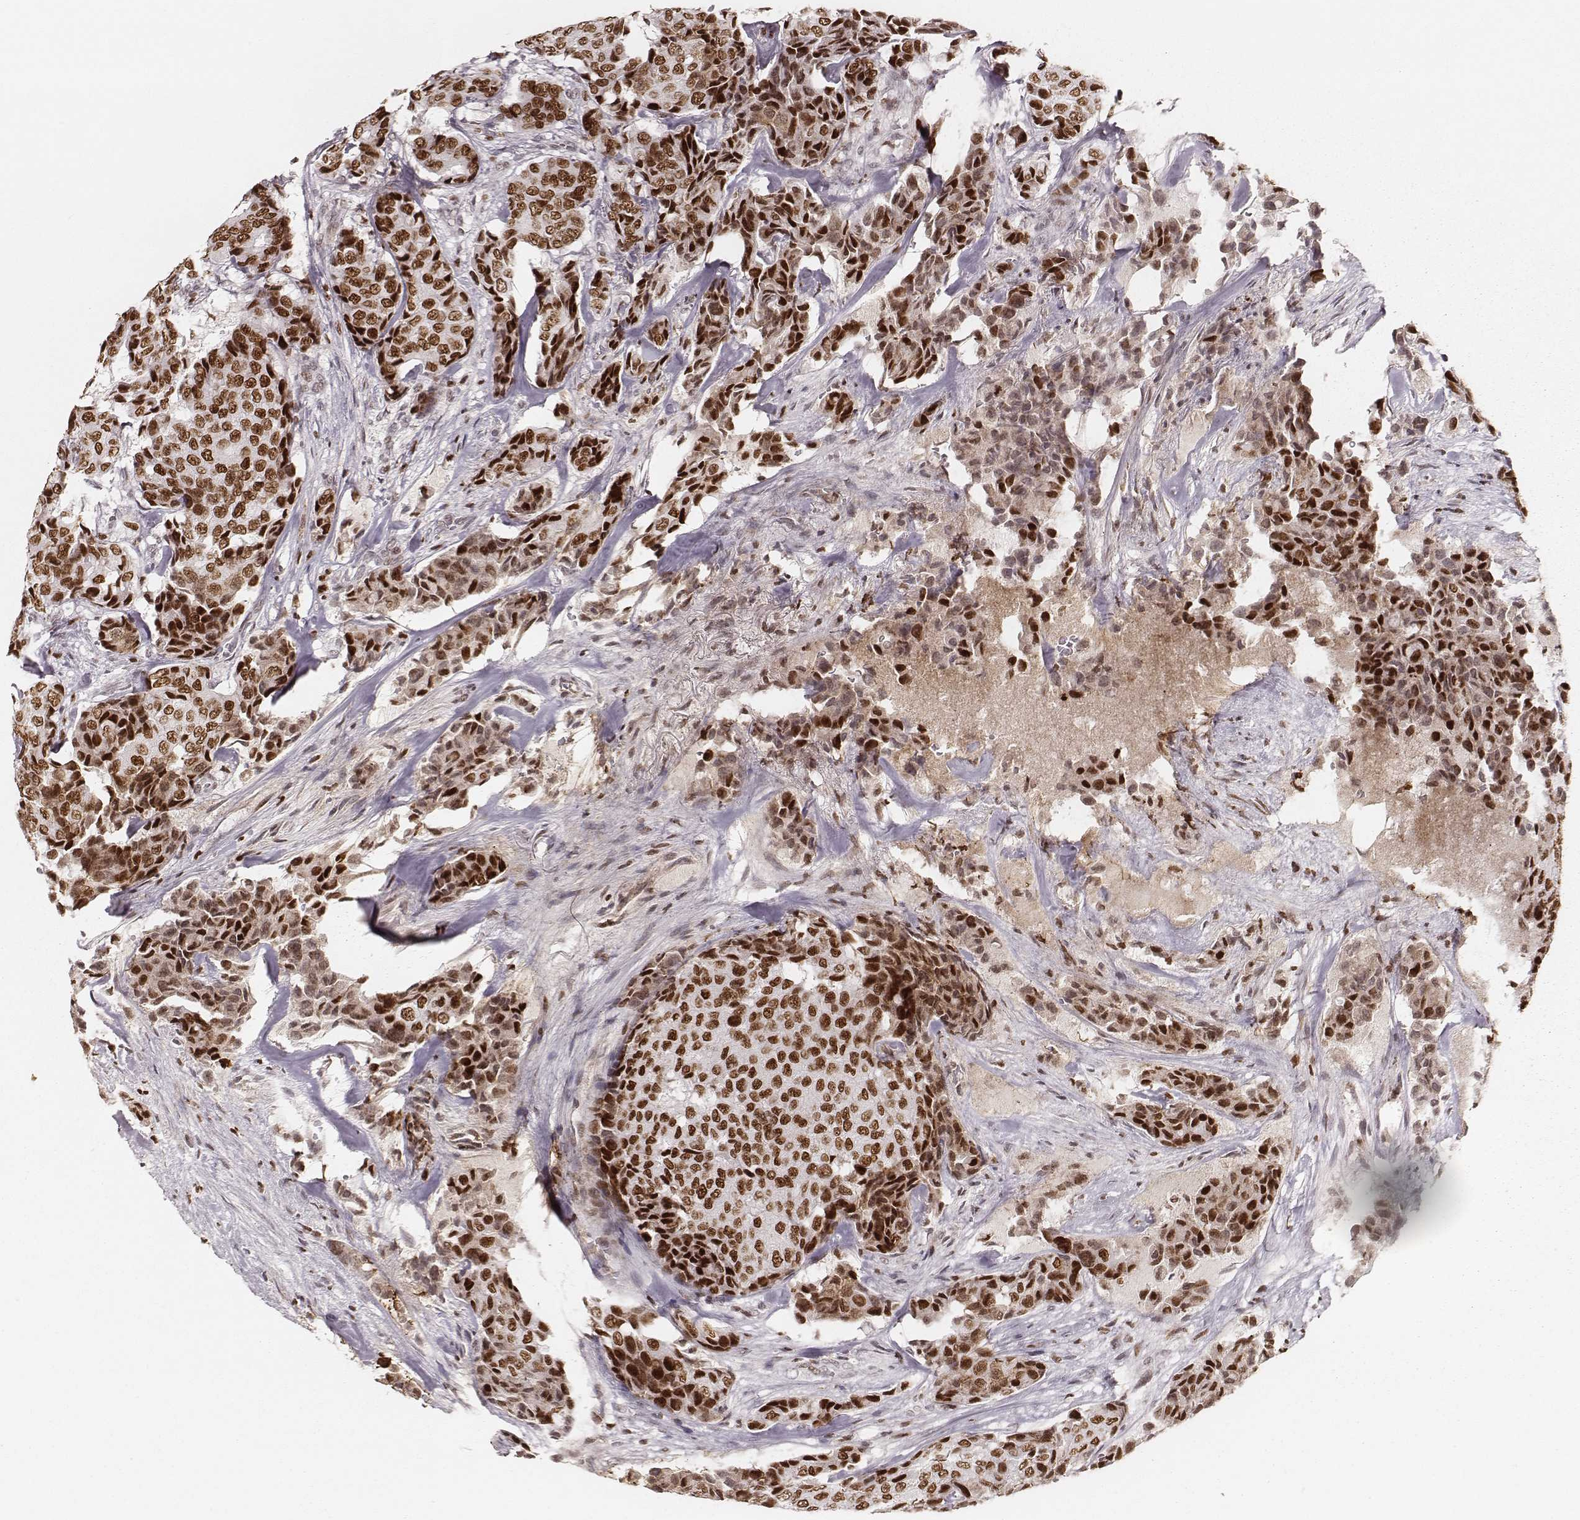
{"staining": {"intensity": "strong", "quantity": "<25%", "location": "nuclear"}, "tissue": "breast cancer", "cell_type": "Tumor cells", "image_type": "cancer", "snomed": [{"axis": "morphology", "description": "Duct carcinoma"}, {"axis": "topography", "description": "Breast"}], "caption": "The photomicrograph demonstrates a brown stain indicating the presence of a protein in the nuclear of tumor cells in breast cancer (infiltrating ductal carcinoma).", "gene": "PARP1", "patient": {"sex": "female", "age": 75}}